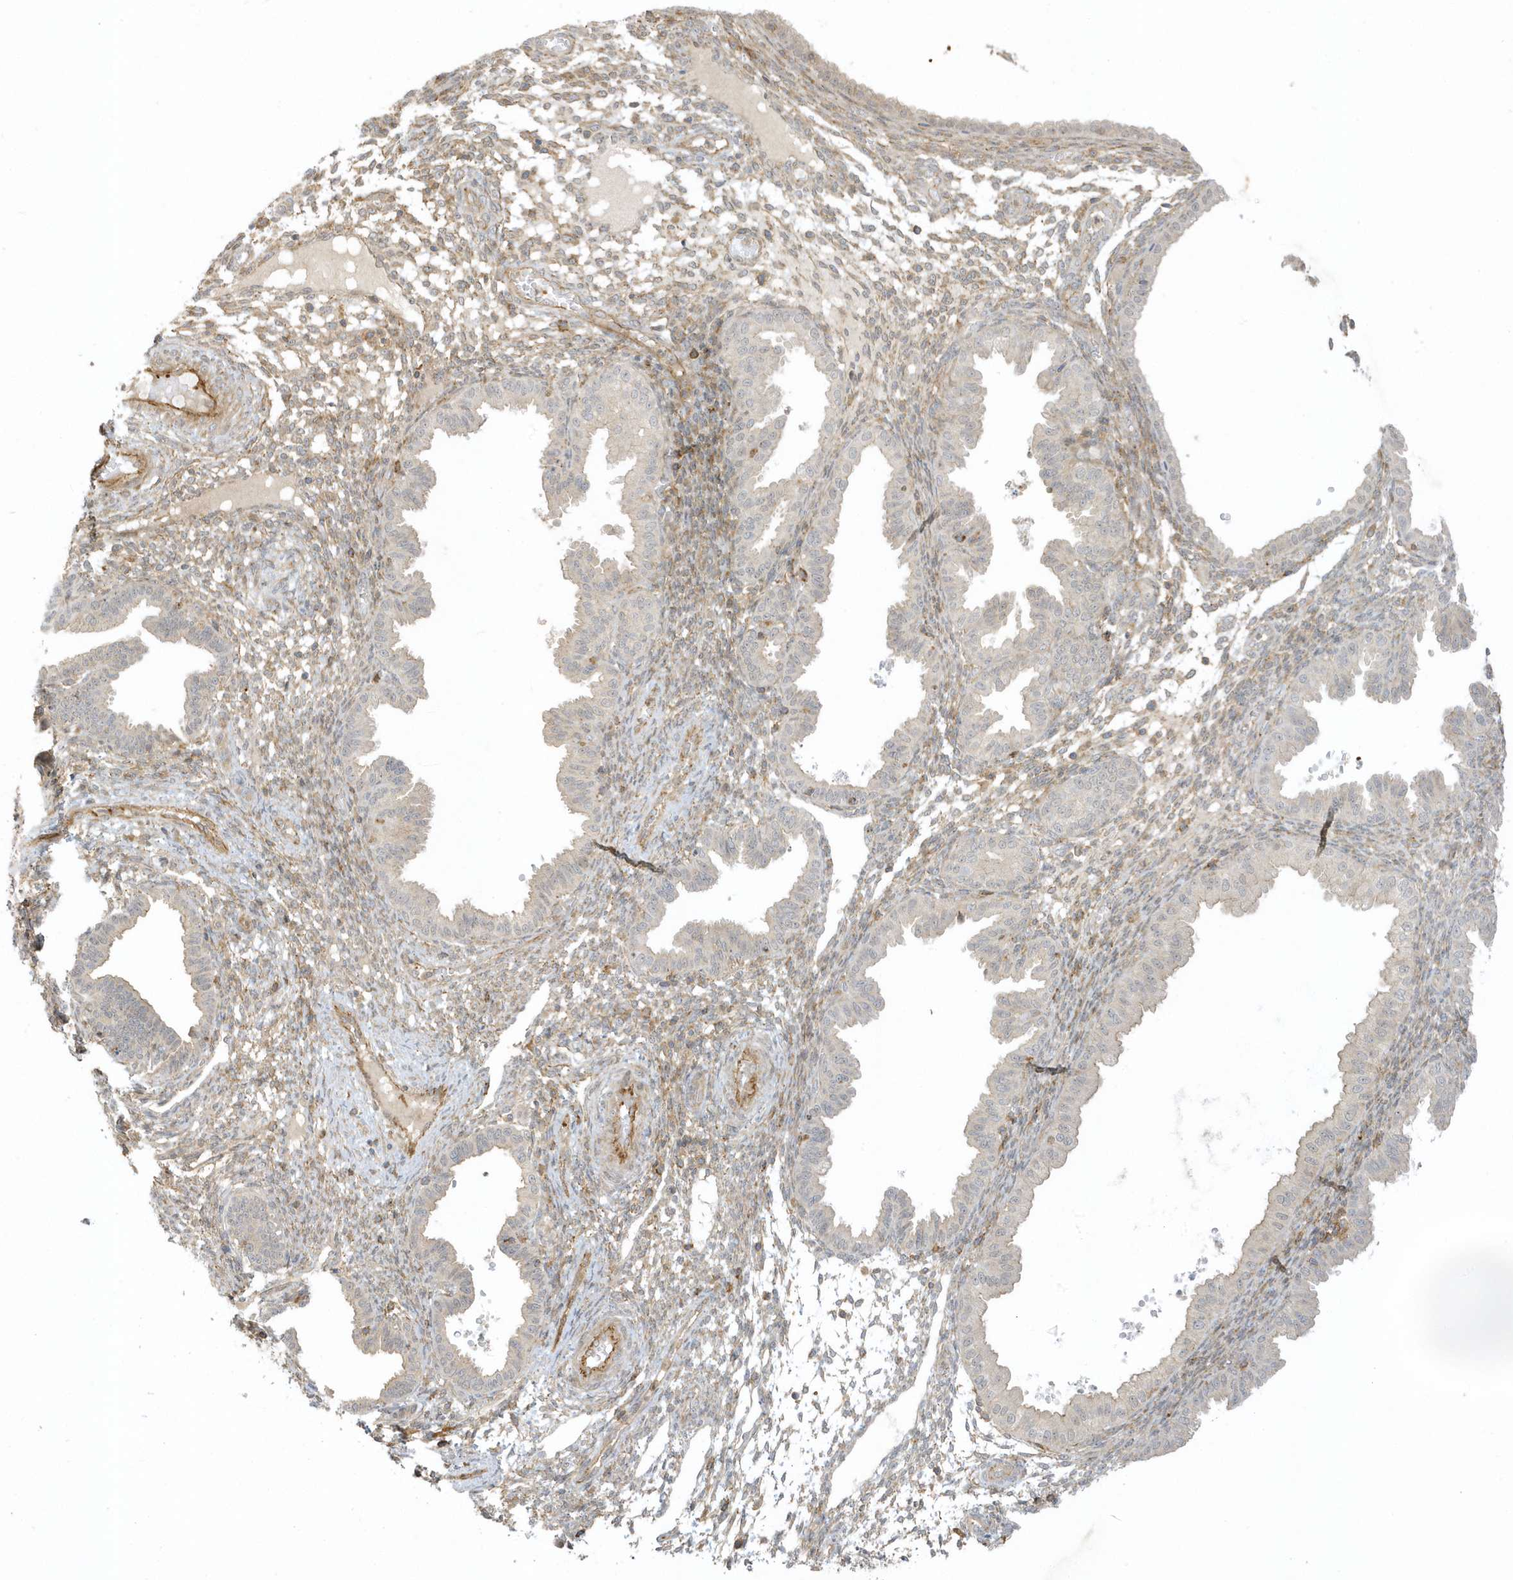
{"staining": {"intensity": "weak", "quantity": "<25%", "location": "cytoplasmic/membranous"}, "tissue": "endometrium", "cell_type": "Cells in endometrial stroma", "image_type": "normal", "snomed": [{"axis": "morphology", "description": "Normal tissue, NOS"}, {"axis": "topography", "description": "Endometrium"}], "caption": "Micrograph shows no significant protein staining in cells in endometrial stroma of benign endometrium.", "gene": "ZBTB8A", "patient": {"sex": "female", "age": 33}}